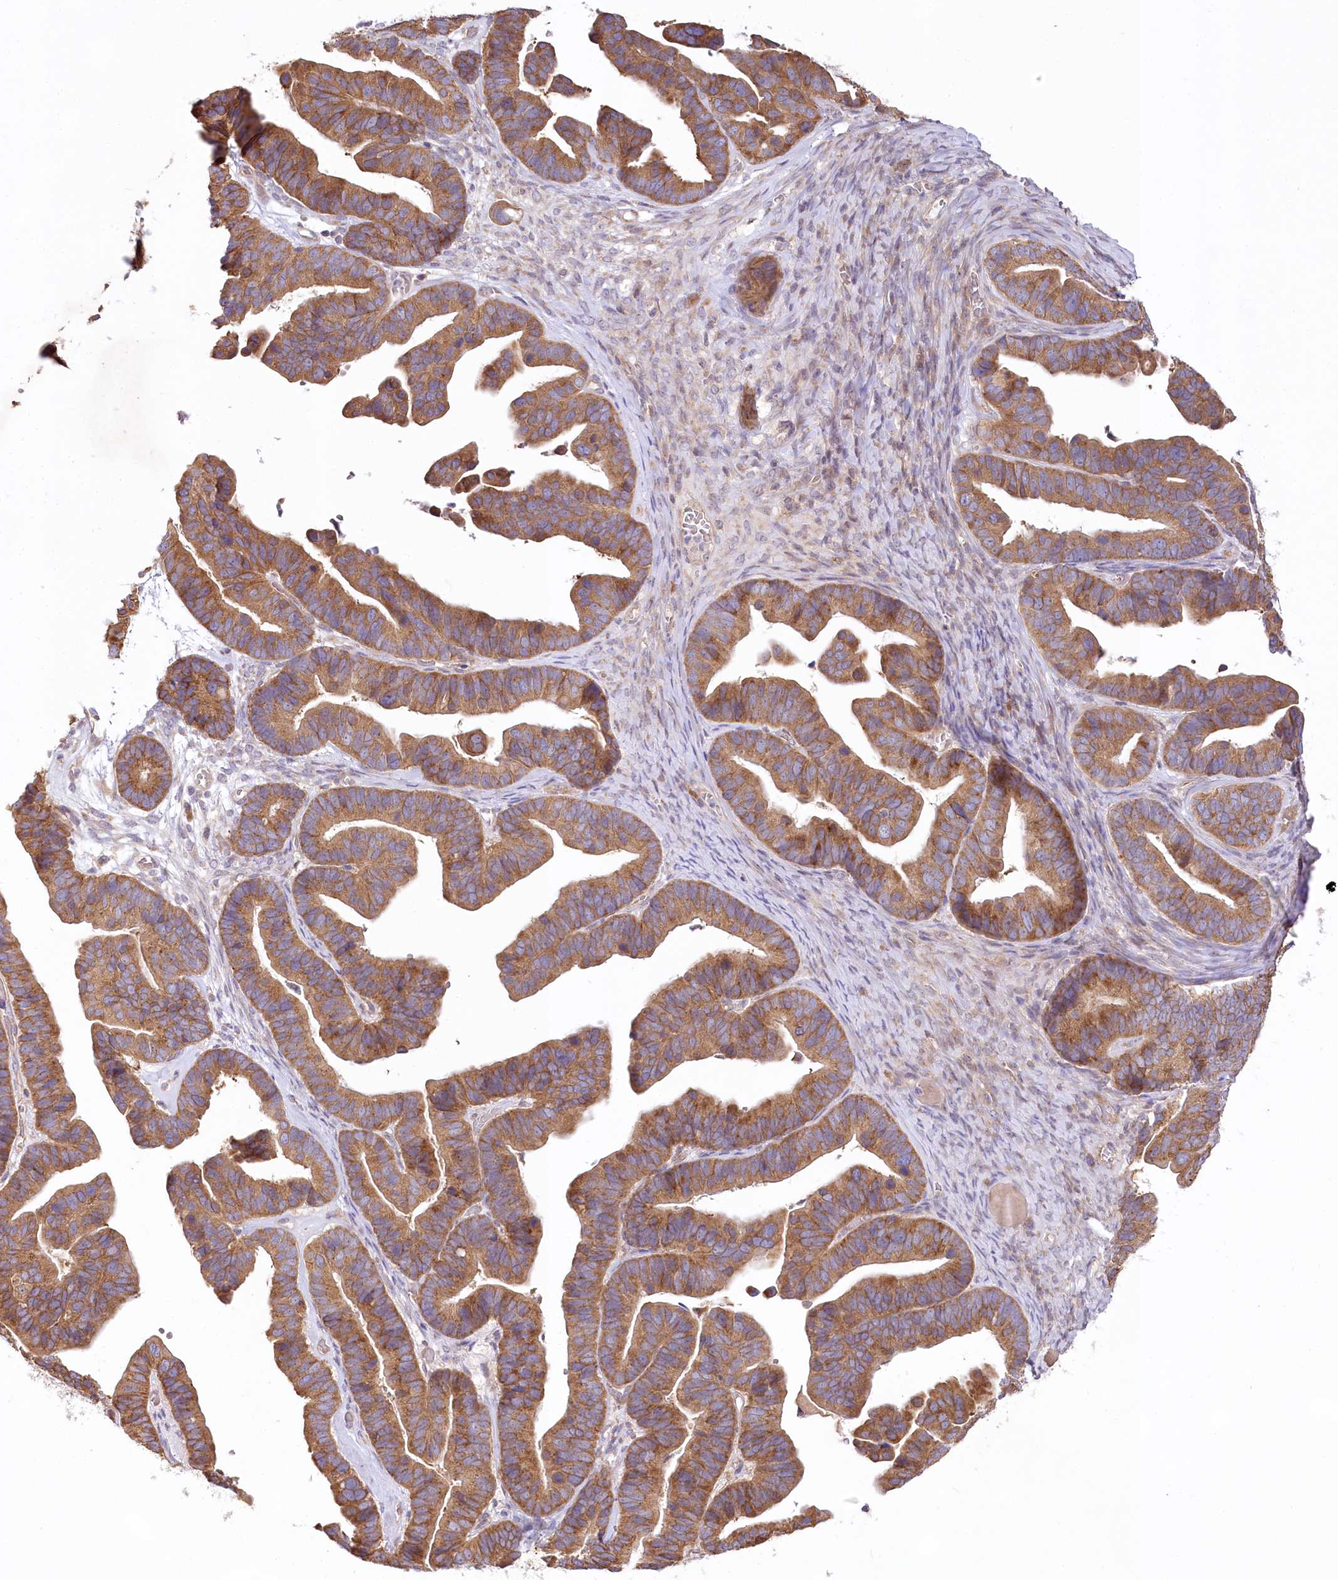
{"staining": {"intensity": "moderate", "quantity": ">75%", "location": "cytoplasmic/membranous"}, "tissue": "ovarian cancer", "cell_type": "Tumor cells", "image_type": "cancer", "snomed": [{"axis": "morphology", "description": "Cystadenocarcinoma, serous, NOS"}, {"axis": "topography", "description": "Ovary"}], "caption": "Brown immunohistochemical staining in human serous cystadenocarcinoma (ovarian) exhibits moderate cytoplasmic/membranous expression in approximately >75% of tumor cells. (IHC, brightfield microscopy, high magnification).", "gene": "PYROXD1", "patient": {"sex": "female", "age": 56}}